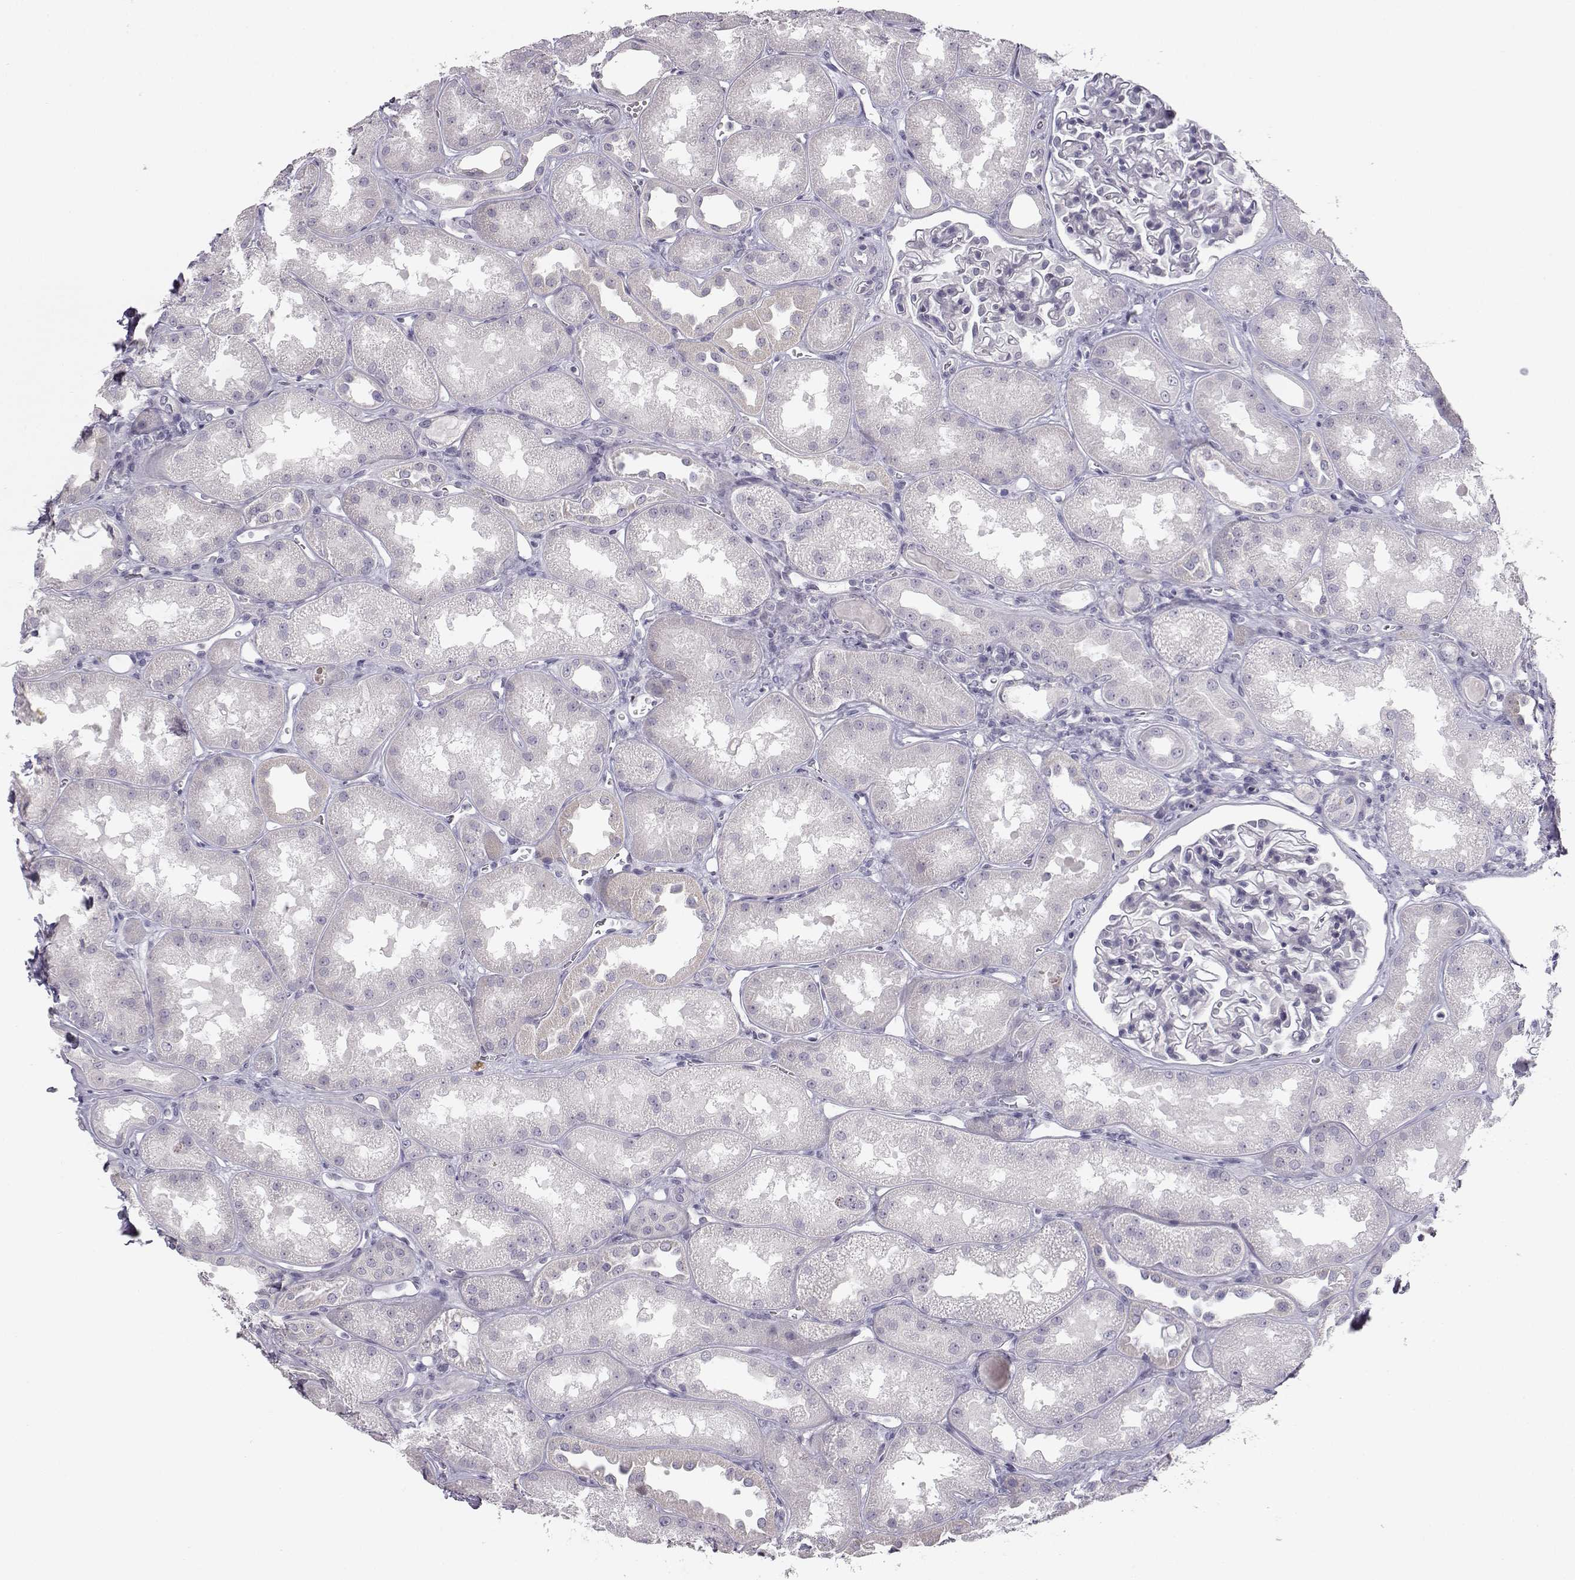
{"staining": {"intensity": "negative", "quantity": "none", "location": "none"}, "tissue": "kidney", "cell_type": "Cells in glomeruli", "image_type": "normal", "snomed": [{"axis": "morphology", "description": "Normal tissue, NOS"}, {"axis": "topography", "description": "Kidney"}], "caption": "The immunohistochemistry (IHC) photomicrograph has no significant staining in cells in glomeruli of kidney.", "gene": "MYCBPAP", "patient": {"sex": "male", "age": 61}}